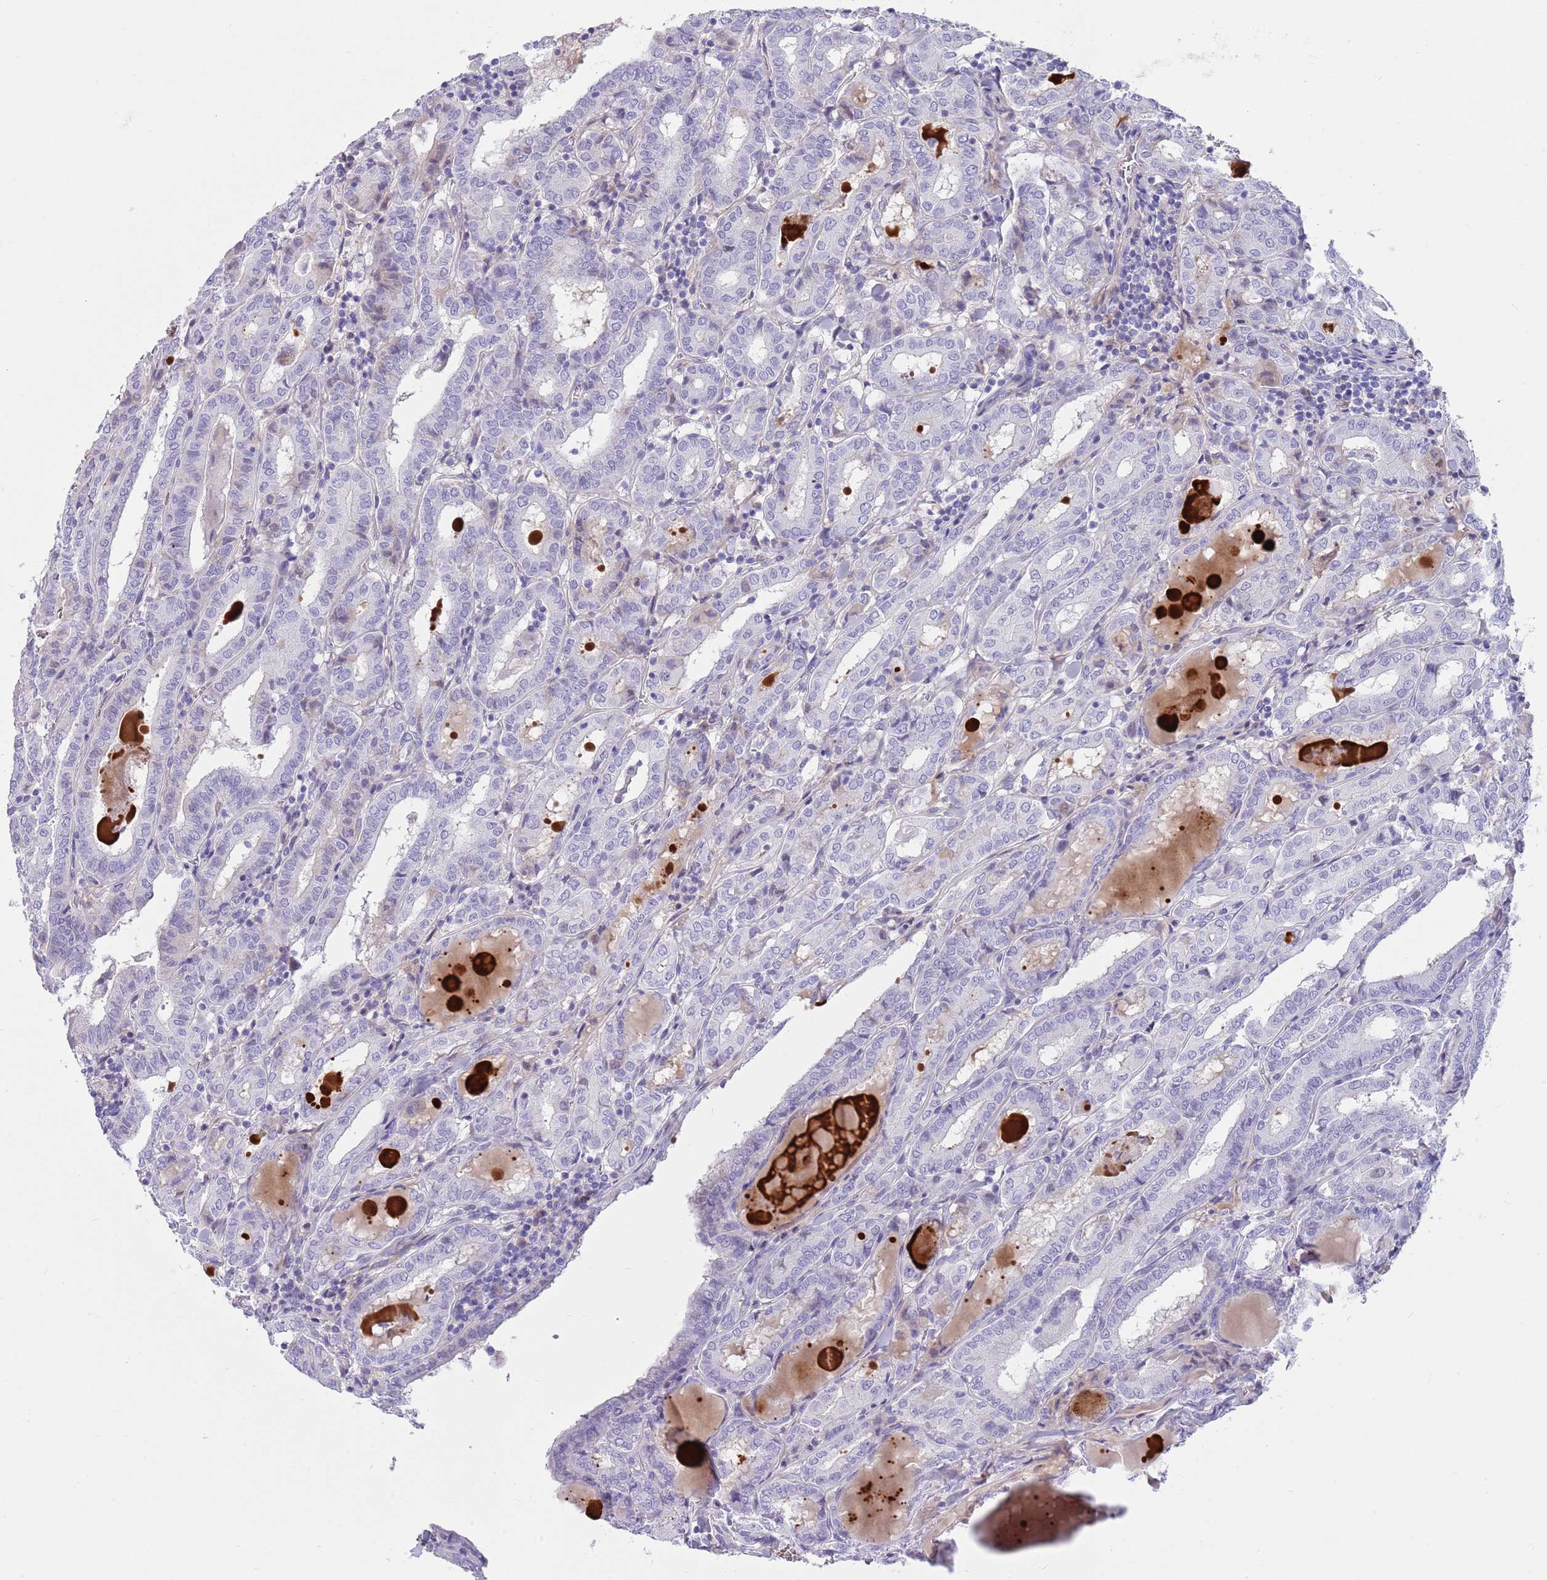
{"staining": {"intensity": "negative", "quantity": "none", "location": "none"}, "tissue": "thyroid cancer", "cell_type": "Tumor cells", "image_type": "cancer", "snomed": [{"axis": "morphology", "description": "Papillary adenocarcinoma, NOS"}, {"axis": "topography", "description": "Thyroid gland"}], "caption": "Immunohistochemical staining of papillary adenocarcinoma (thyroid) reveals no significant positivity in tumor cells.", "gene": "LEPROTL1", "patient": {"sex": "female", "age": 72}}